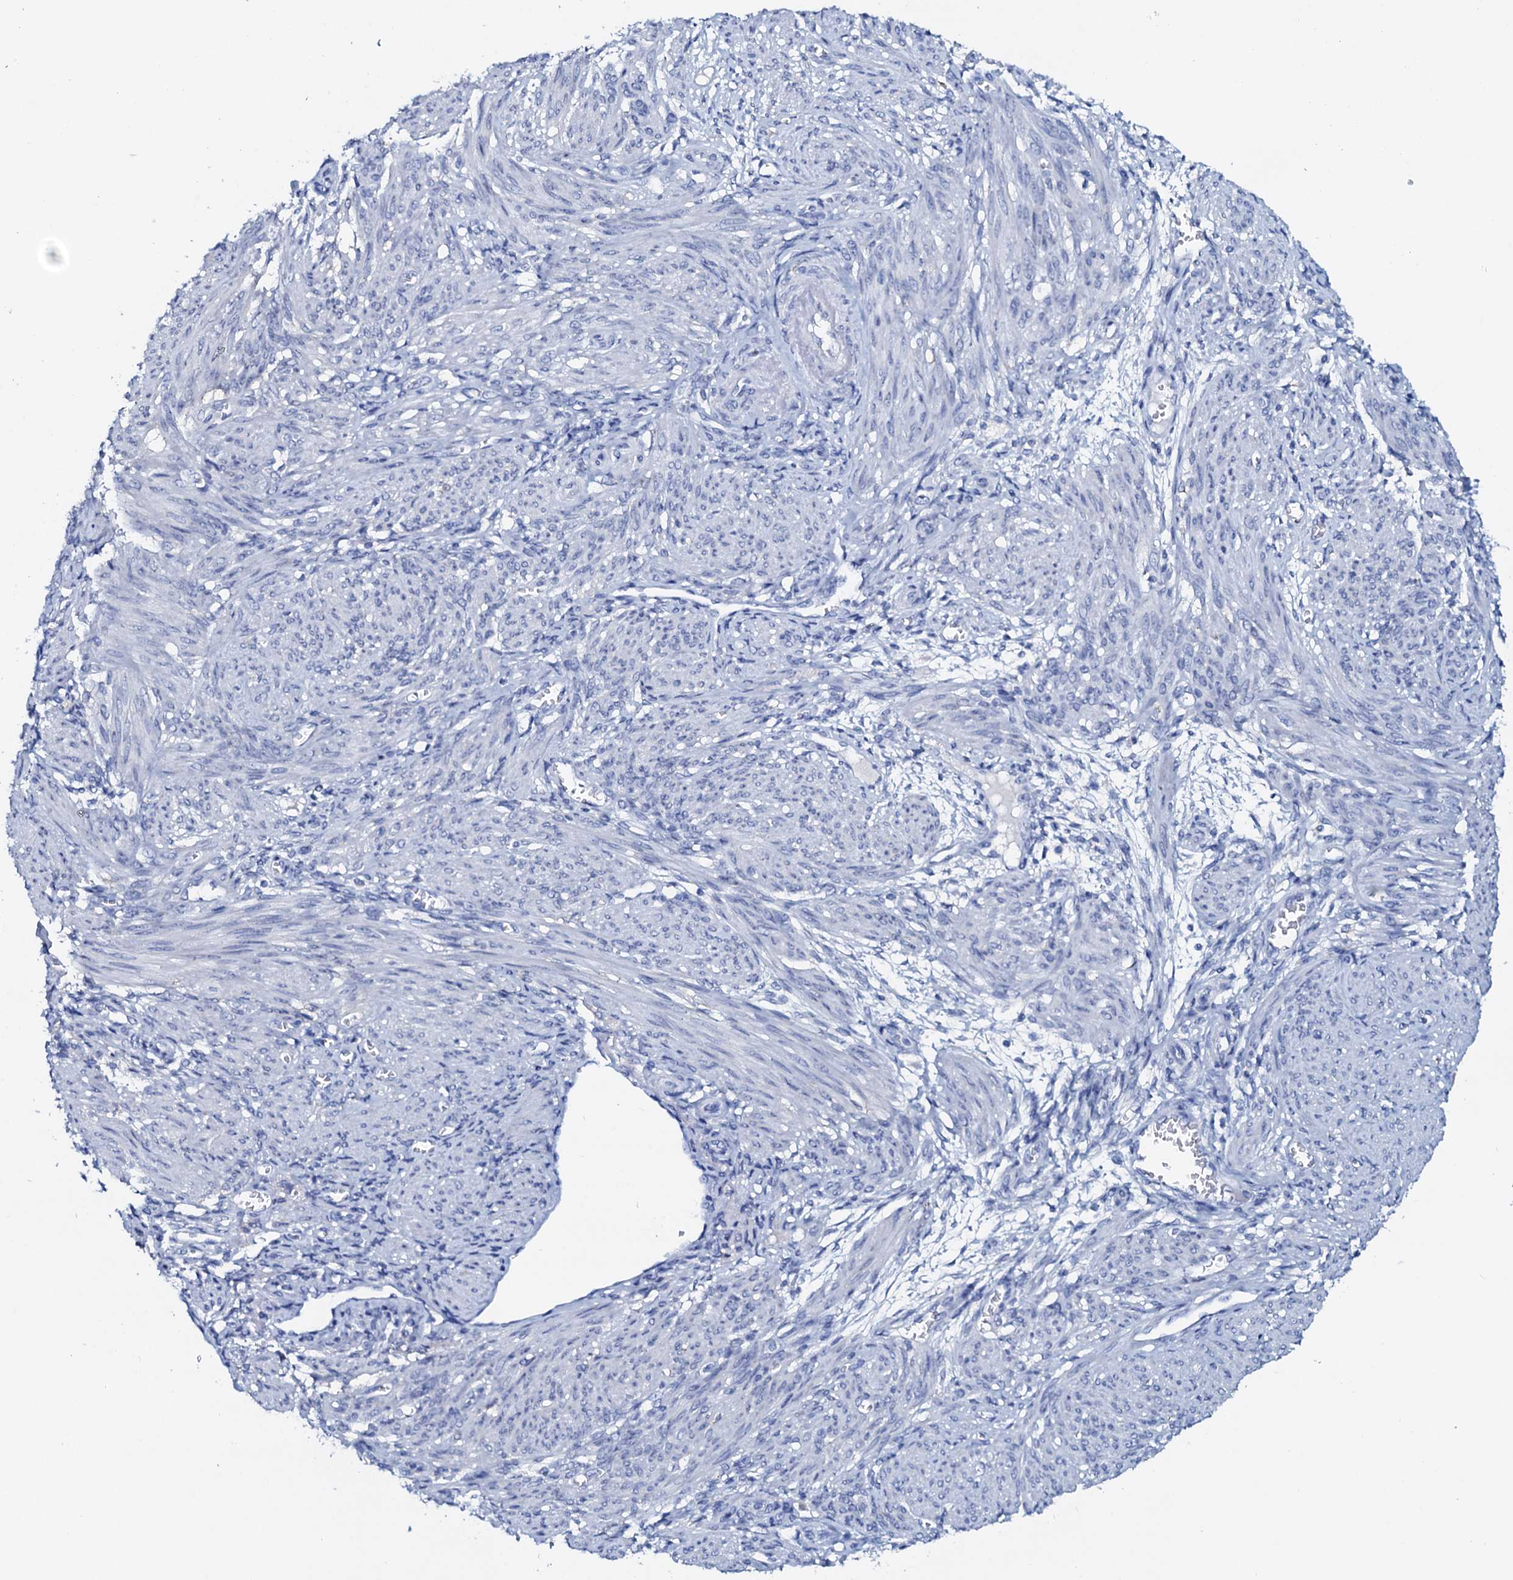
{"staining": {"intensity": "negative", "quantity": "none", "location": "none"}, "tissue": "smooth muscle", "cell_type": "Smooth muscle cells", "image_type": "normal", "snomed": [{"axis": "morphology", "description": "Normal tissue, NOS"}, {"axis": "topography", "description": "Smooth muscle"}], "caption": "Photomicrograph shows no significant protein positivity in smooth muscle cells of unremarkable smooth muscle.", "gene": "AMER2", "patient": {"sex": "female", "age": 39}}